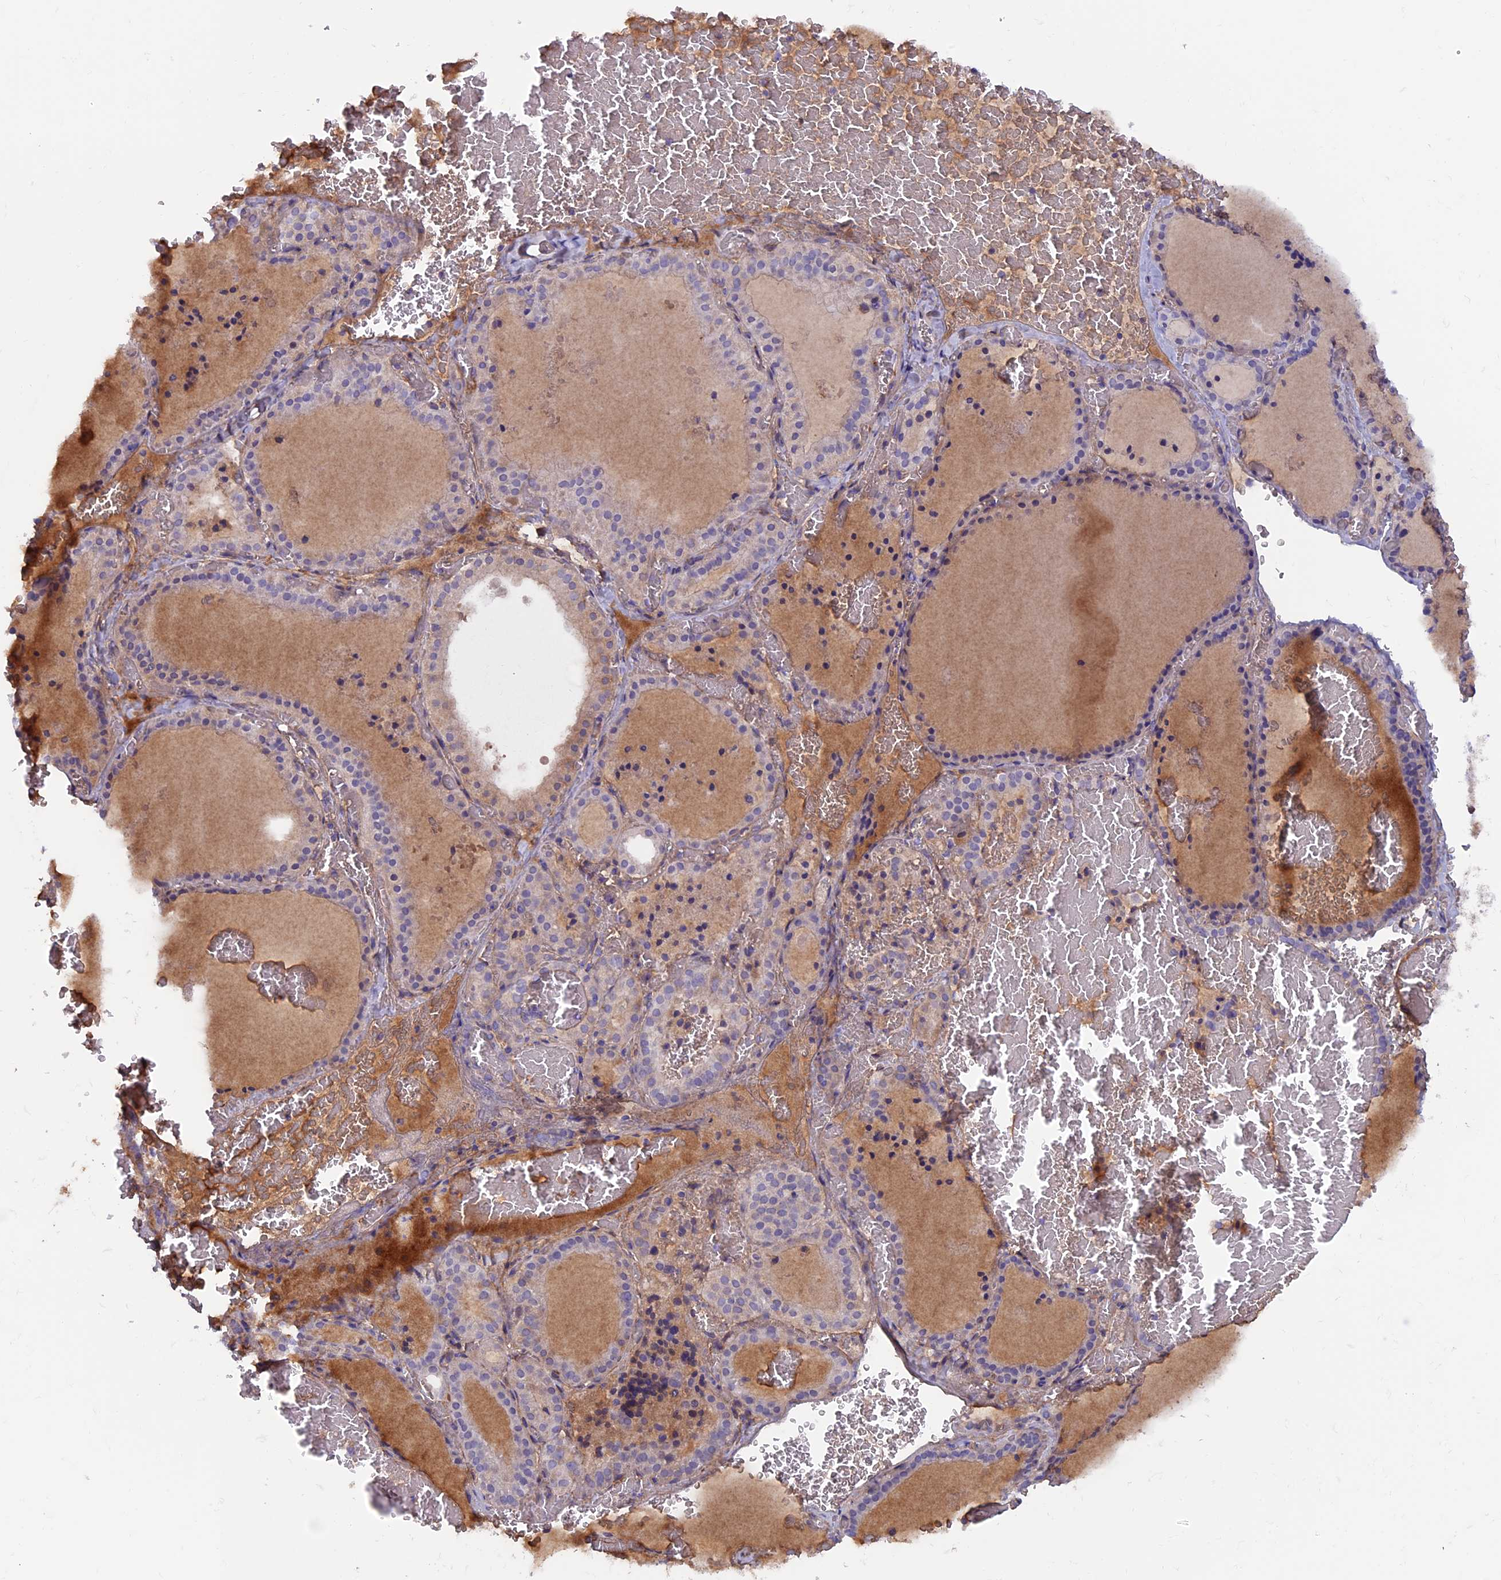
{"staining": {"intensity": "negative", "quantity": "none", "location": "none"}, "tissue": "thyroid gland", "cell_type": "Glandular cells", "image_type": "normal", "snomed": [{"axis": "morphology", "description": "Normal tissue, NOS"}, {"axis": "topography", "description": "Thyroid gland"}], "caption": "High power microscopy histopathology image of an immunohistochemistry (IHC) photomicrograph of unremarkable thyroid gland, revealing no significant staining in glandular cells.", "gene": "COL4A3", "patient": {"sex": "female", "age": 39}}